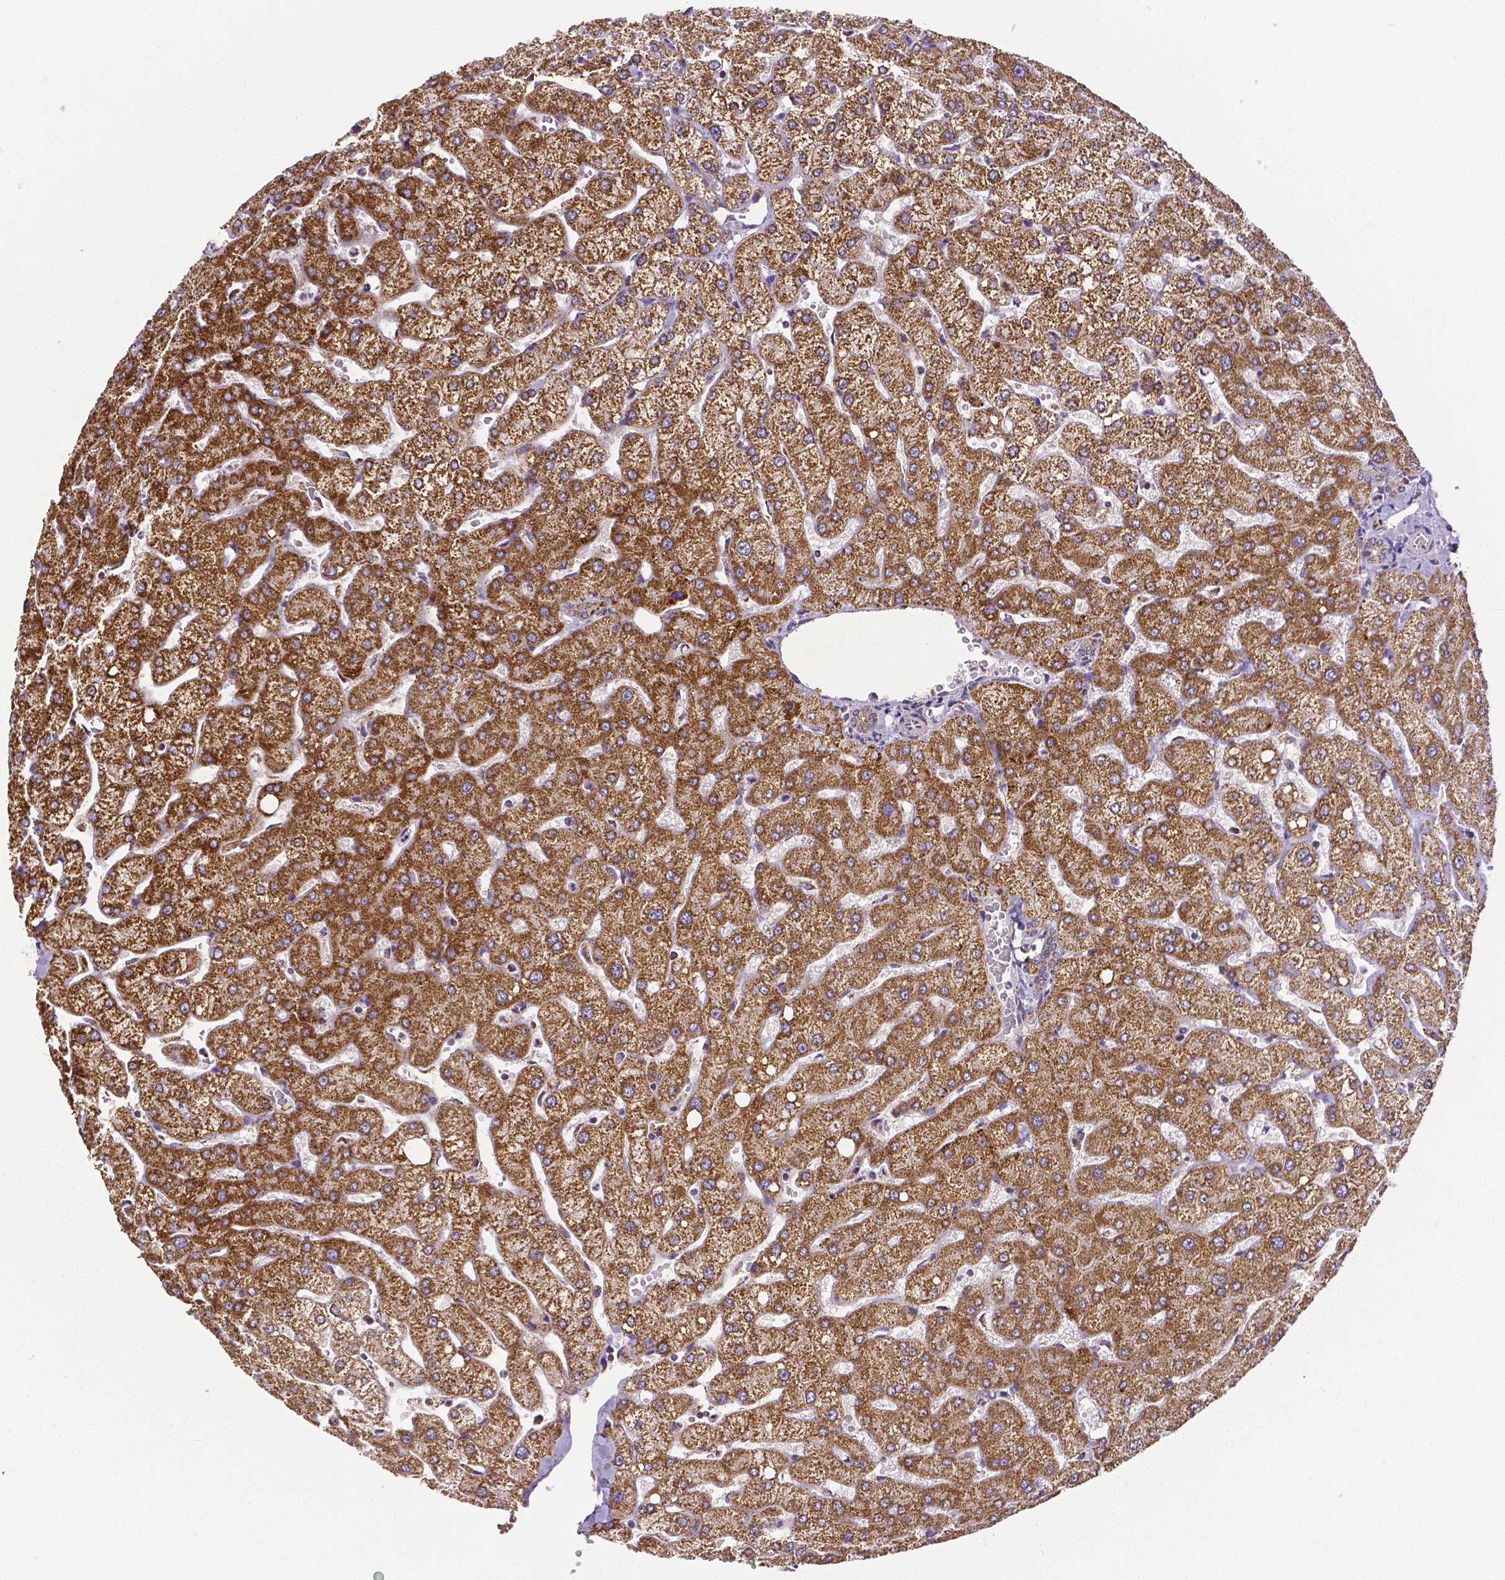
{"staining": {"intensity": "weak", "quantity": "25%-75%", "location": "cytoplasmic/membranous"}, "tissue": "liver", "cell_type": "Cholangiocytes", "image_type": "normal", "snomed": [{"axis": "morphology", "description": "Normal tissue, NOS"}, {"axis": "topography", "description": "Liver"}], "caption": "Liver stained with DAB immunohistochemistry (IHC) demonstrates low levels of weak cytoplasmic/membranous expression in about 25%-75% of cholangiocytes. The protein is stained brown, and the nuclei are stained in blue (DAB (3,3'-diaminobenzidine) IHC with brightfield microscopy, high magnification).", "gene": "MACC1", "patient": {"sex": "female", "age": 54}}